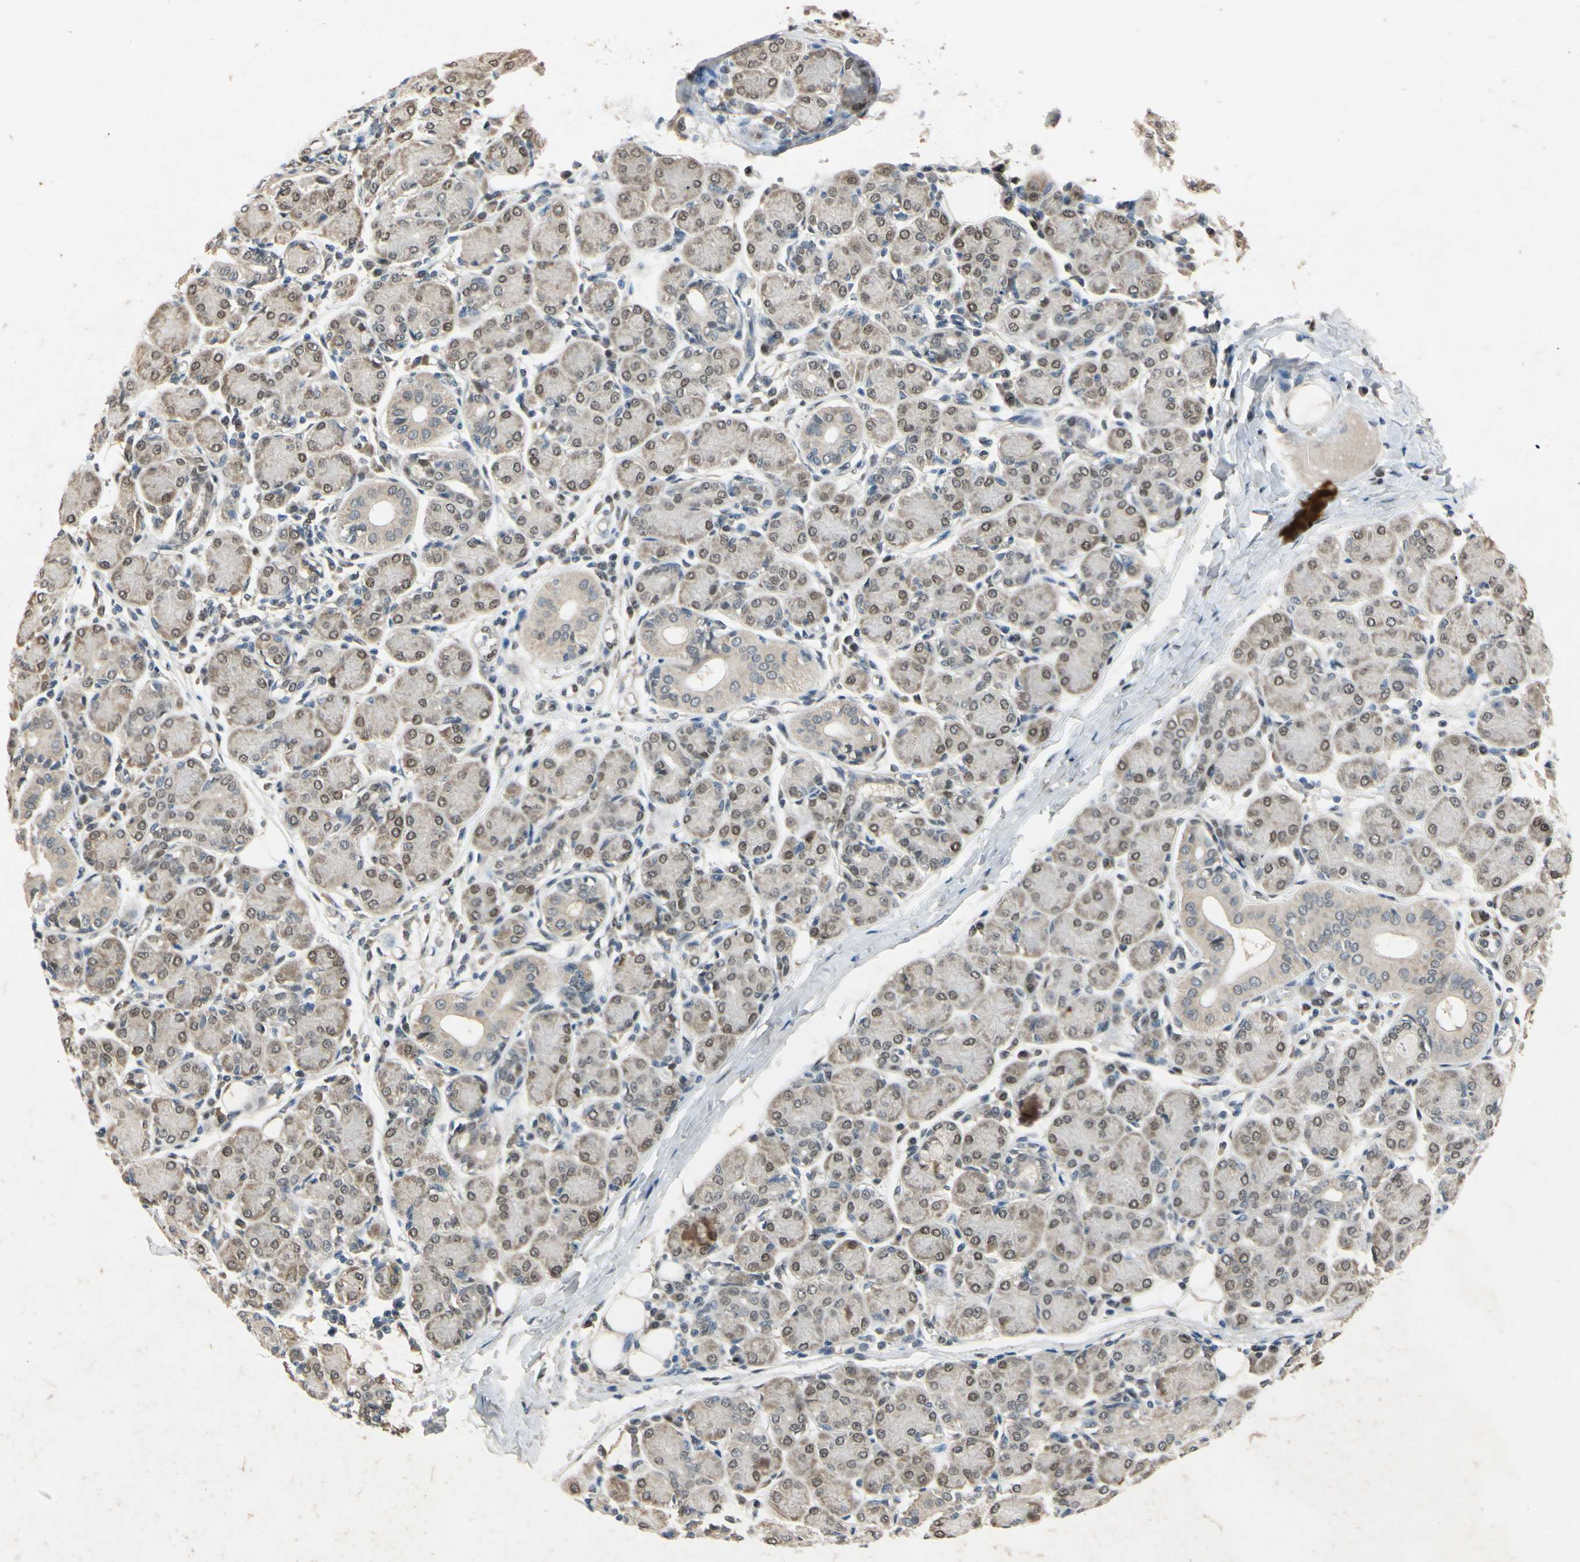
{"staining": {"intensity": "moderate", "quantity": ">75%", "location": "cytoplasmic/membranous,nuclear"}, "tissue": "salivary gland", "cell_type": "Glandular cells", "image_type": "normal", "snomed": [{"axis": "morphology", "description": "Normal tissue, NOS"}, {"axis": "morphology", "description": "Inflammation, NOS"}, {"axis": "topography", "description": "Lymph node"}, {"axis": "topography", "description": "Salivary gland"}], "caption": "Salivary gland was stained to show a protein in brown. There is medium levels of moderate cytoplasmic/membranous,nuclear positivity in approximately >75% of glandular cells. (DAB IHC with brightfield microscopy, high magnification).", "gene": "RIOX2", "patient": {"sex": "male", "age": 3}}